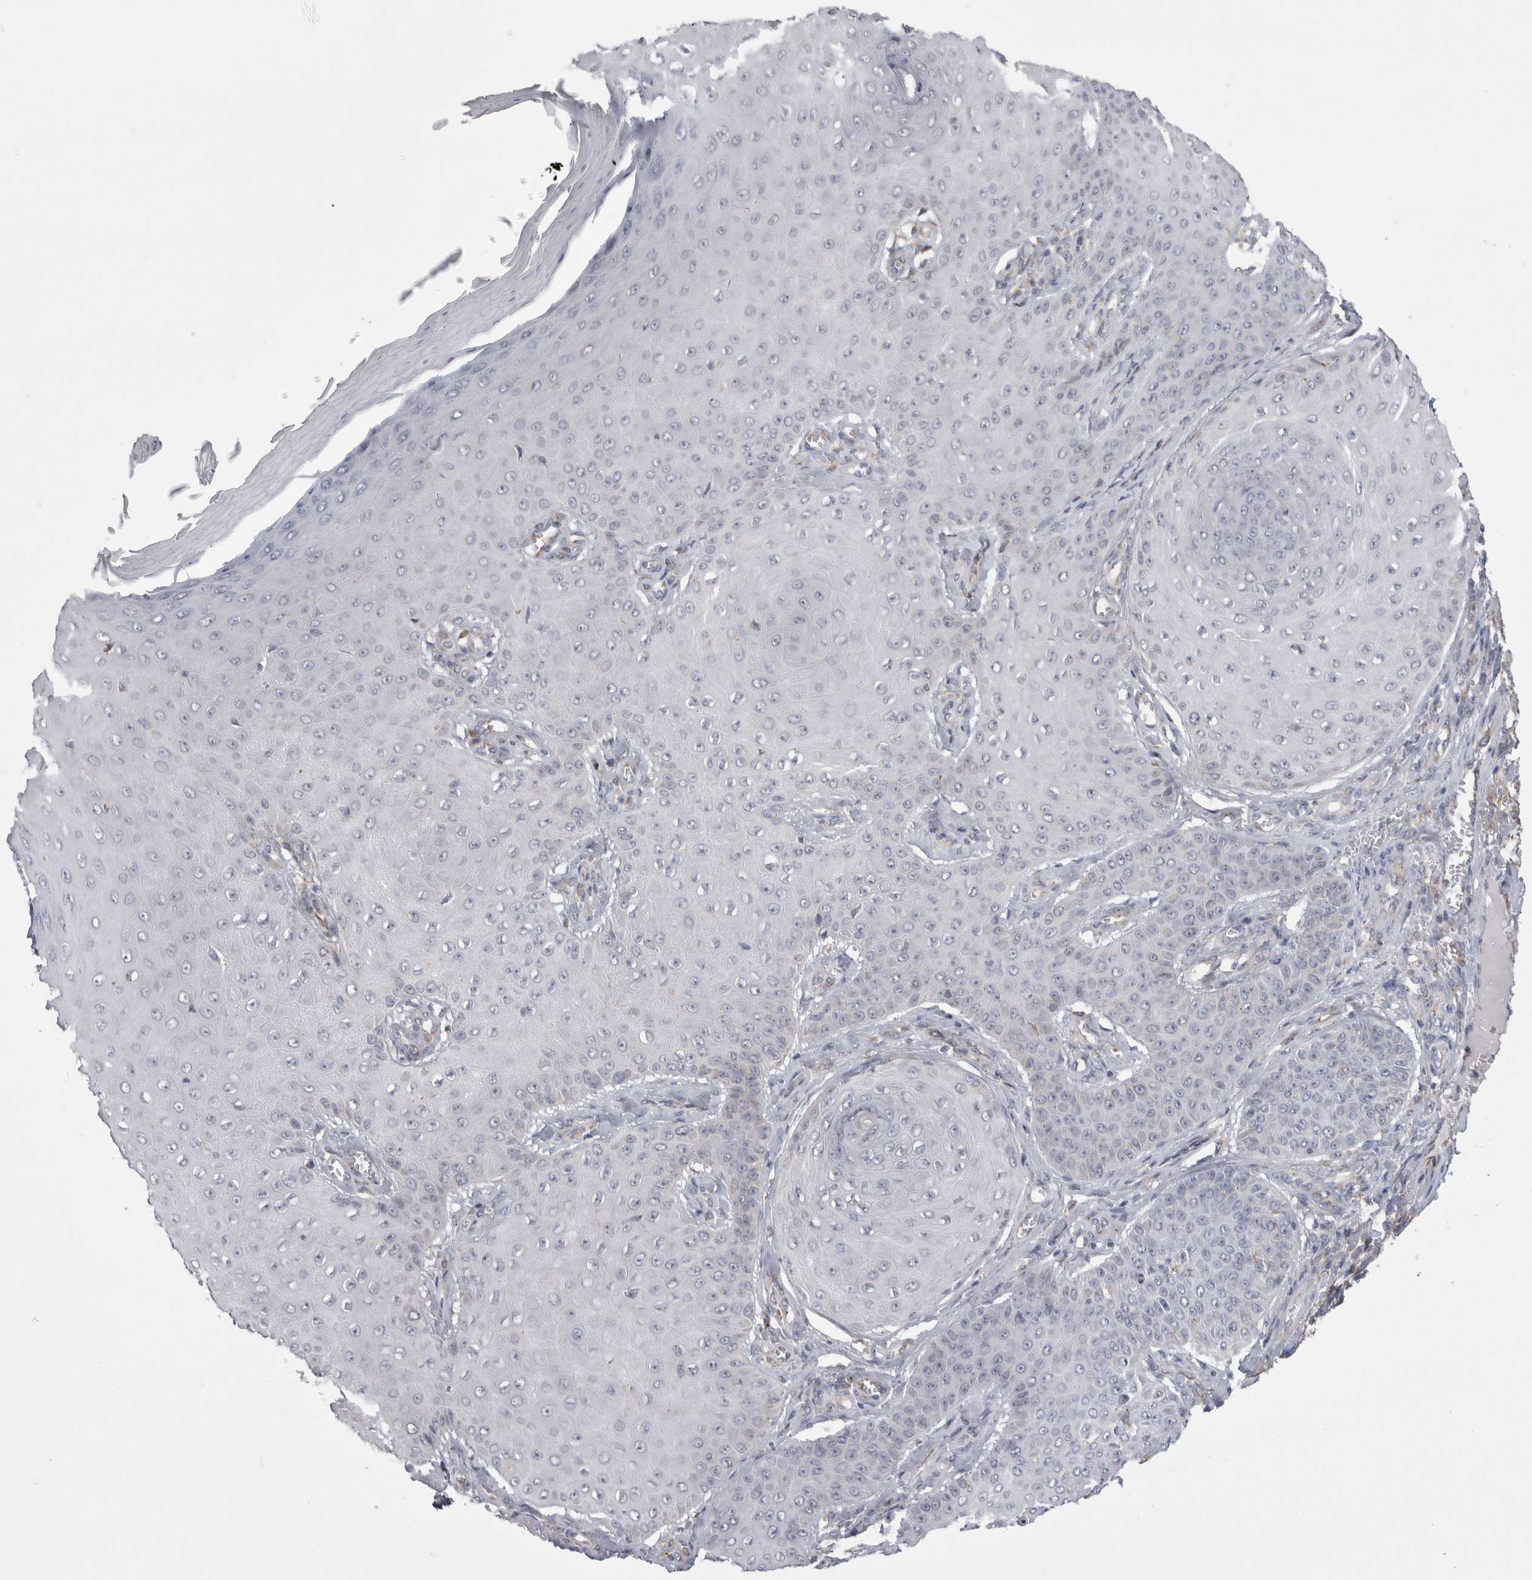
{"staining": {"intensity": "negative", "quantity": "none", "location": "none"}, "tissue": "skin cancer", "cell_type": "Tumor cells", "image_type": "cancer", "snomed": [{"axis": "morphology", "description": "Squamous cell carcinoma, NOS"}, {"axis": "topography", "description": "Skin"}], "caption": "There is no significant expression in tumor cells of skin cancer (squamous cell carcinoma).", "gene": "ZNF341", "patient": {"sex": "male", "age": 74}}